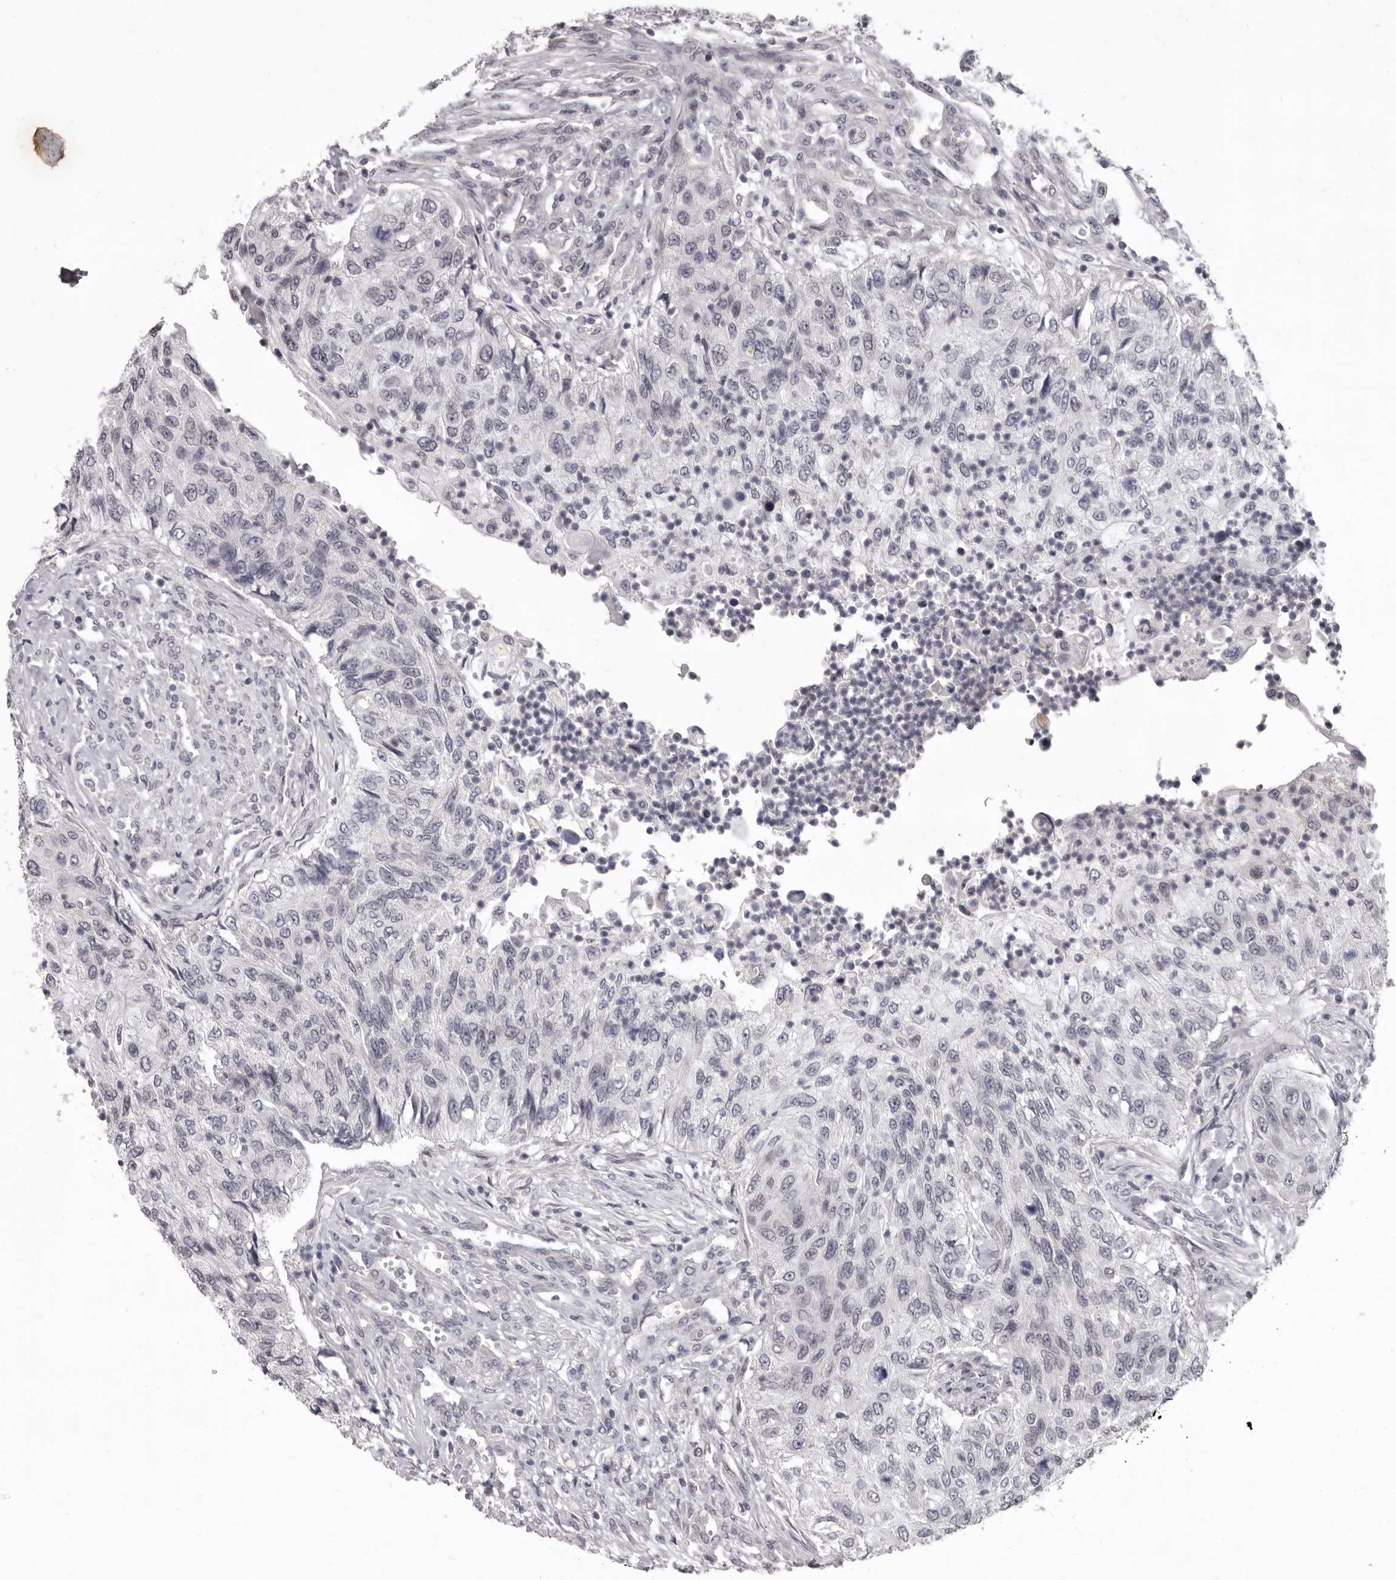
{"staining": {"intensity": "negative", "quantity": "none", "location": "none"}, "tissue": "urothelial cancer", "cell_type": "Tumor cells", "image_type": "cancer", "snomed": [{"axis": "morphology", "description": "Urothelial carcinoma, High grade"}, {"axis": "topography", "description": "Urinary bladder"}], "caption": "This is a photomicrograph of immunohistochemistry (IHC) staining of urothelial cancer, which shows no positivity in tumor cells.", "gene": "SULT1E1", "patient": {"sex": "female", "age": 60}}